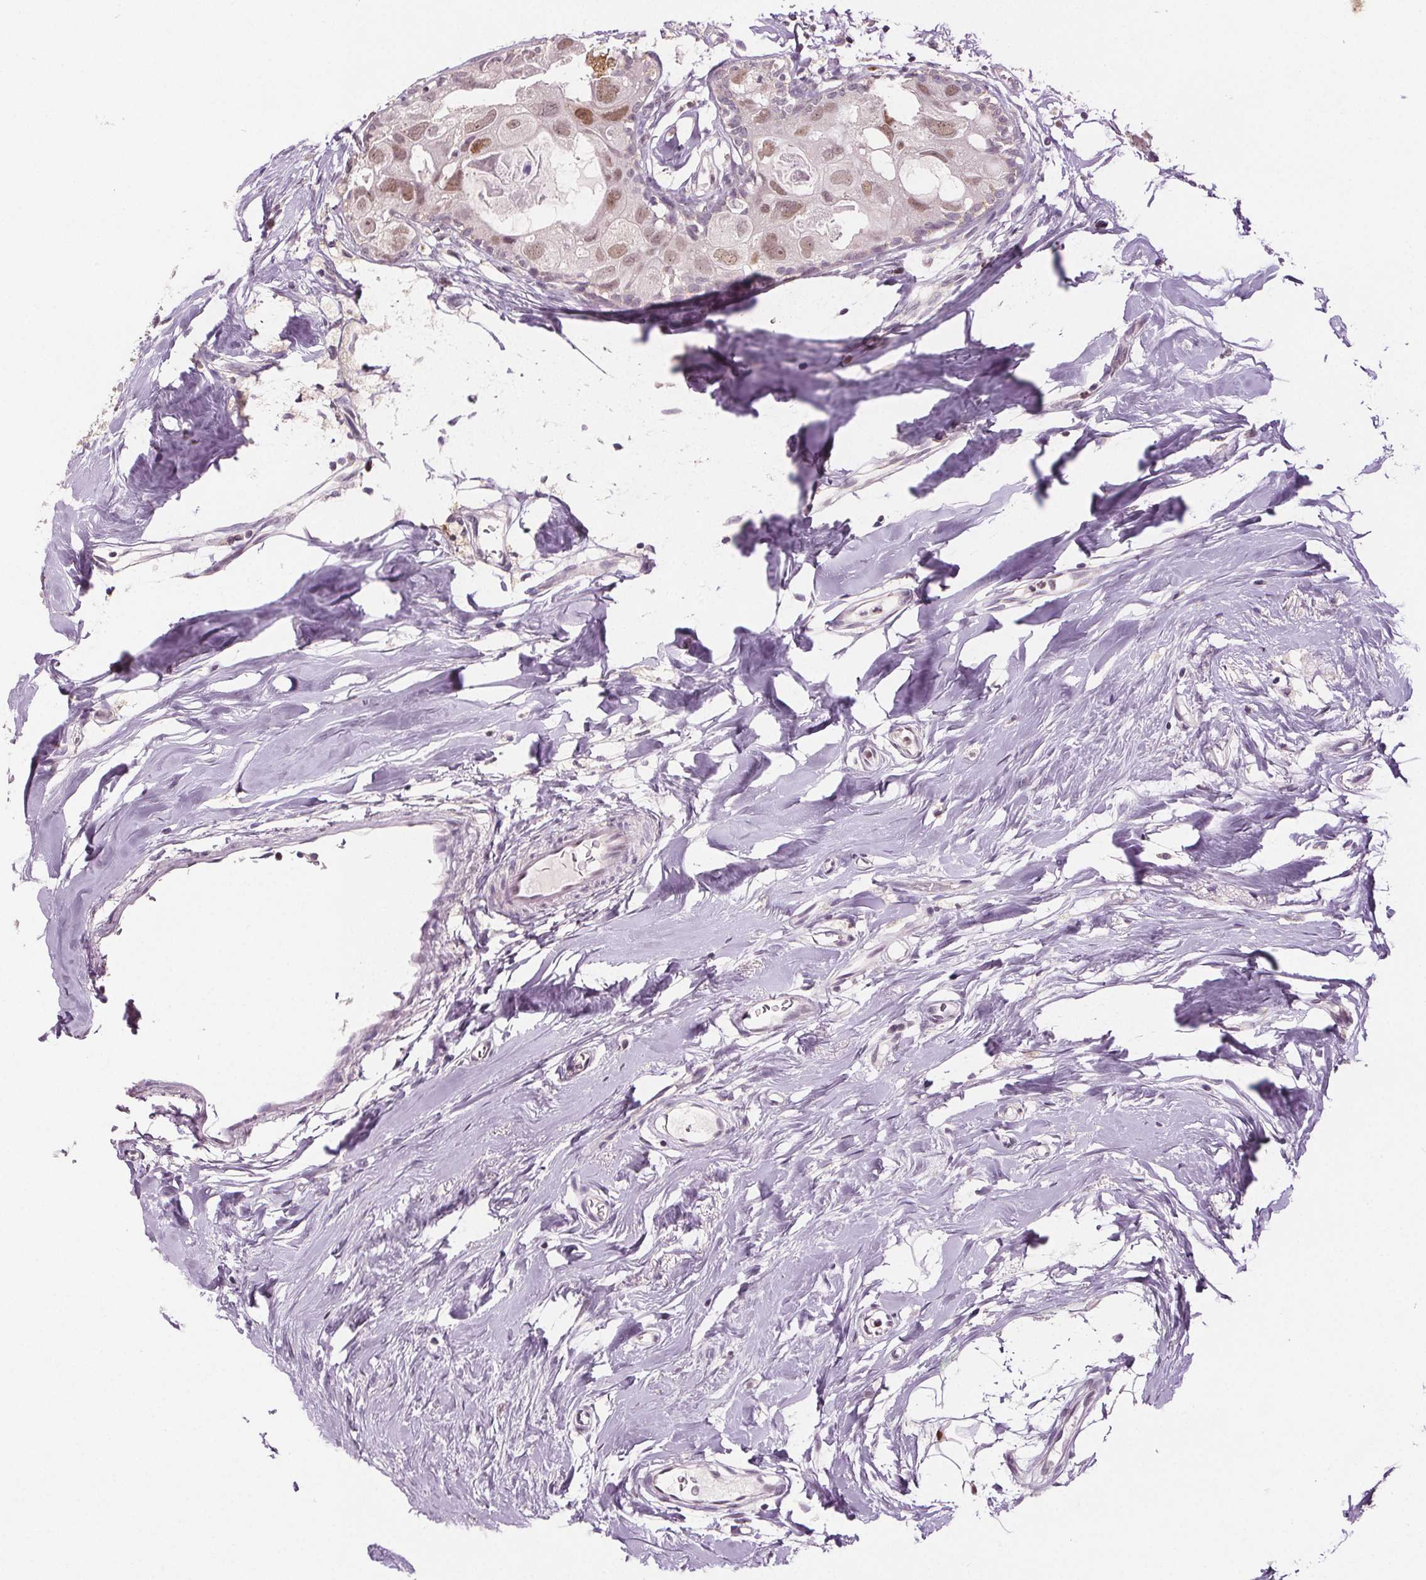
{"staining": {"intensity": "moderate", "quantity": ">75%", "location": "nuclear"}, "tissue": "breast cancer", "cell_type": "Tumor cells", "image_type": "cancer", "snomed": [{"axis": "morphology", "description": "Duct carcinoma"}, {"axis": "topography", "description": "Breast"}], "caption": "Moderate nuclear staining is identified in approximately >75% of tumor cells in breast infiltrating ductal carcinoma.", "gene": "CENPF", "patient": {"sex": "female", "age": 43}}